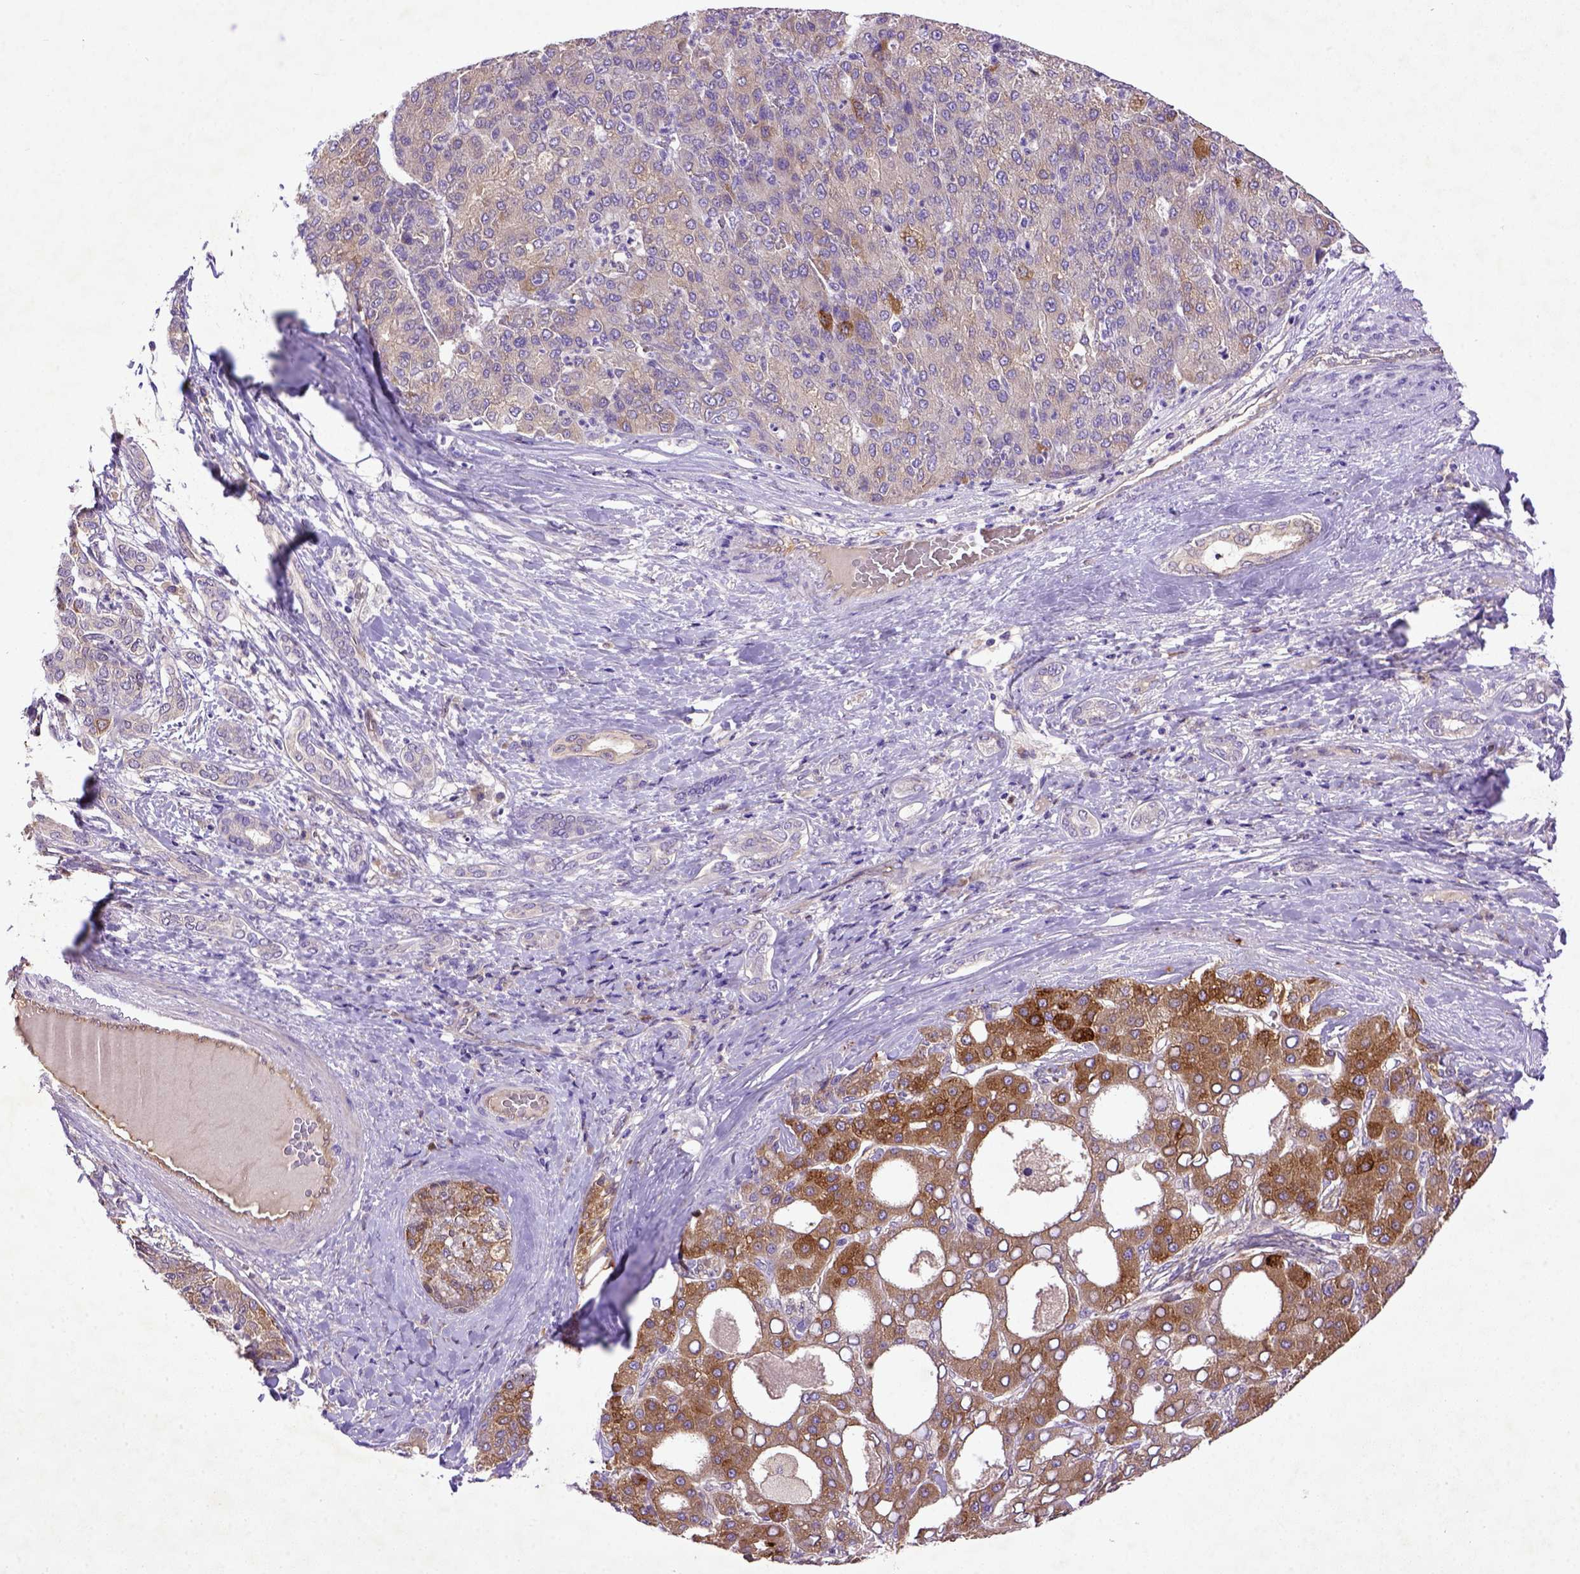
{"staining": {"intensity": "moderate", "quantity": ">75%", "location": "cytoplasmic/membranous"}, "tissue": "liver cancer", "cell_type": "Tumor cells", "image_type": "cancer", "snomed": [{"axis": "morphology", "description": "Carcinoma, Hepatocellular, NOS"}, {"axis": "topography", "description": "Liver"}], "caption": "The immunohistochemical stain highlights moderate cytoplasmic/membranous positivity in tumor cells of liver cancer tissue. (IHC, brightfield microscopy, high magnification).", "gene": "DEPDC1B", "patient": {"sex": "male", "age": 65}}